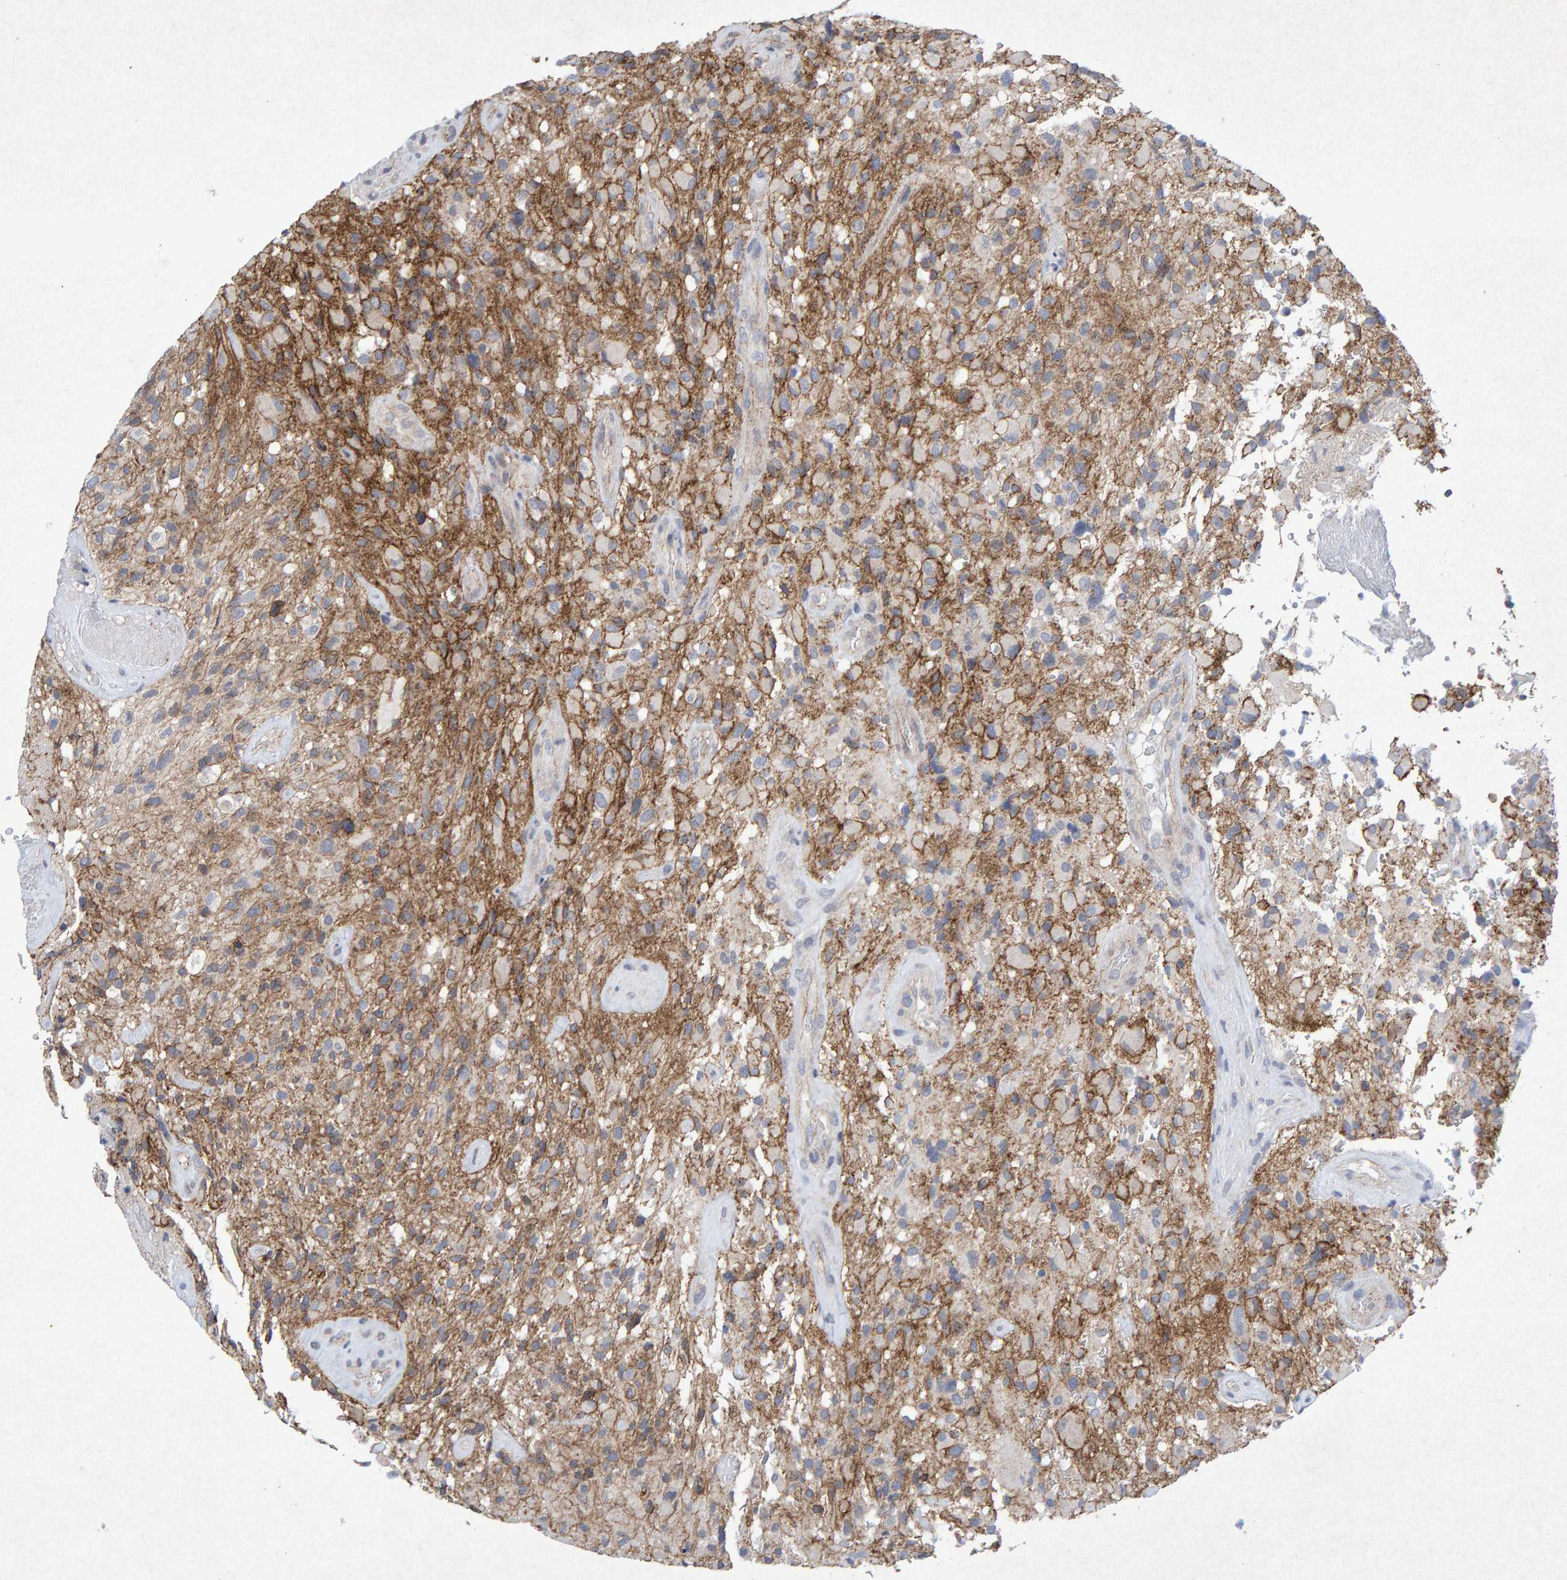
{"staining": {"intensity": "moderate", "quantity": "25%-75%", "location": "cytoplasmic/membranous"}, "tissue": "glioma", "cell_type": "Tumor cells", "image_type": "cancer", "snomed": [{"axis": "morphology", "description": "Glioma, malignant, High grade"}, {"axis": "topography", "description": "Brain"}], "caption": "Human glioma stained for a protein (brown) shows moderate cytoplasmic/membranous positive expression in approximately 25%-75% of tumor cells.", "gene": "CDH2", "patient": {"sex": "male", "age": 71}}